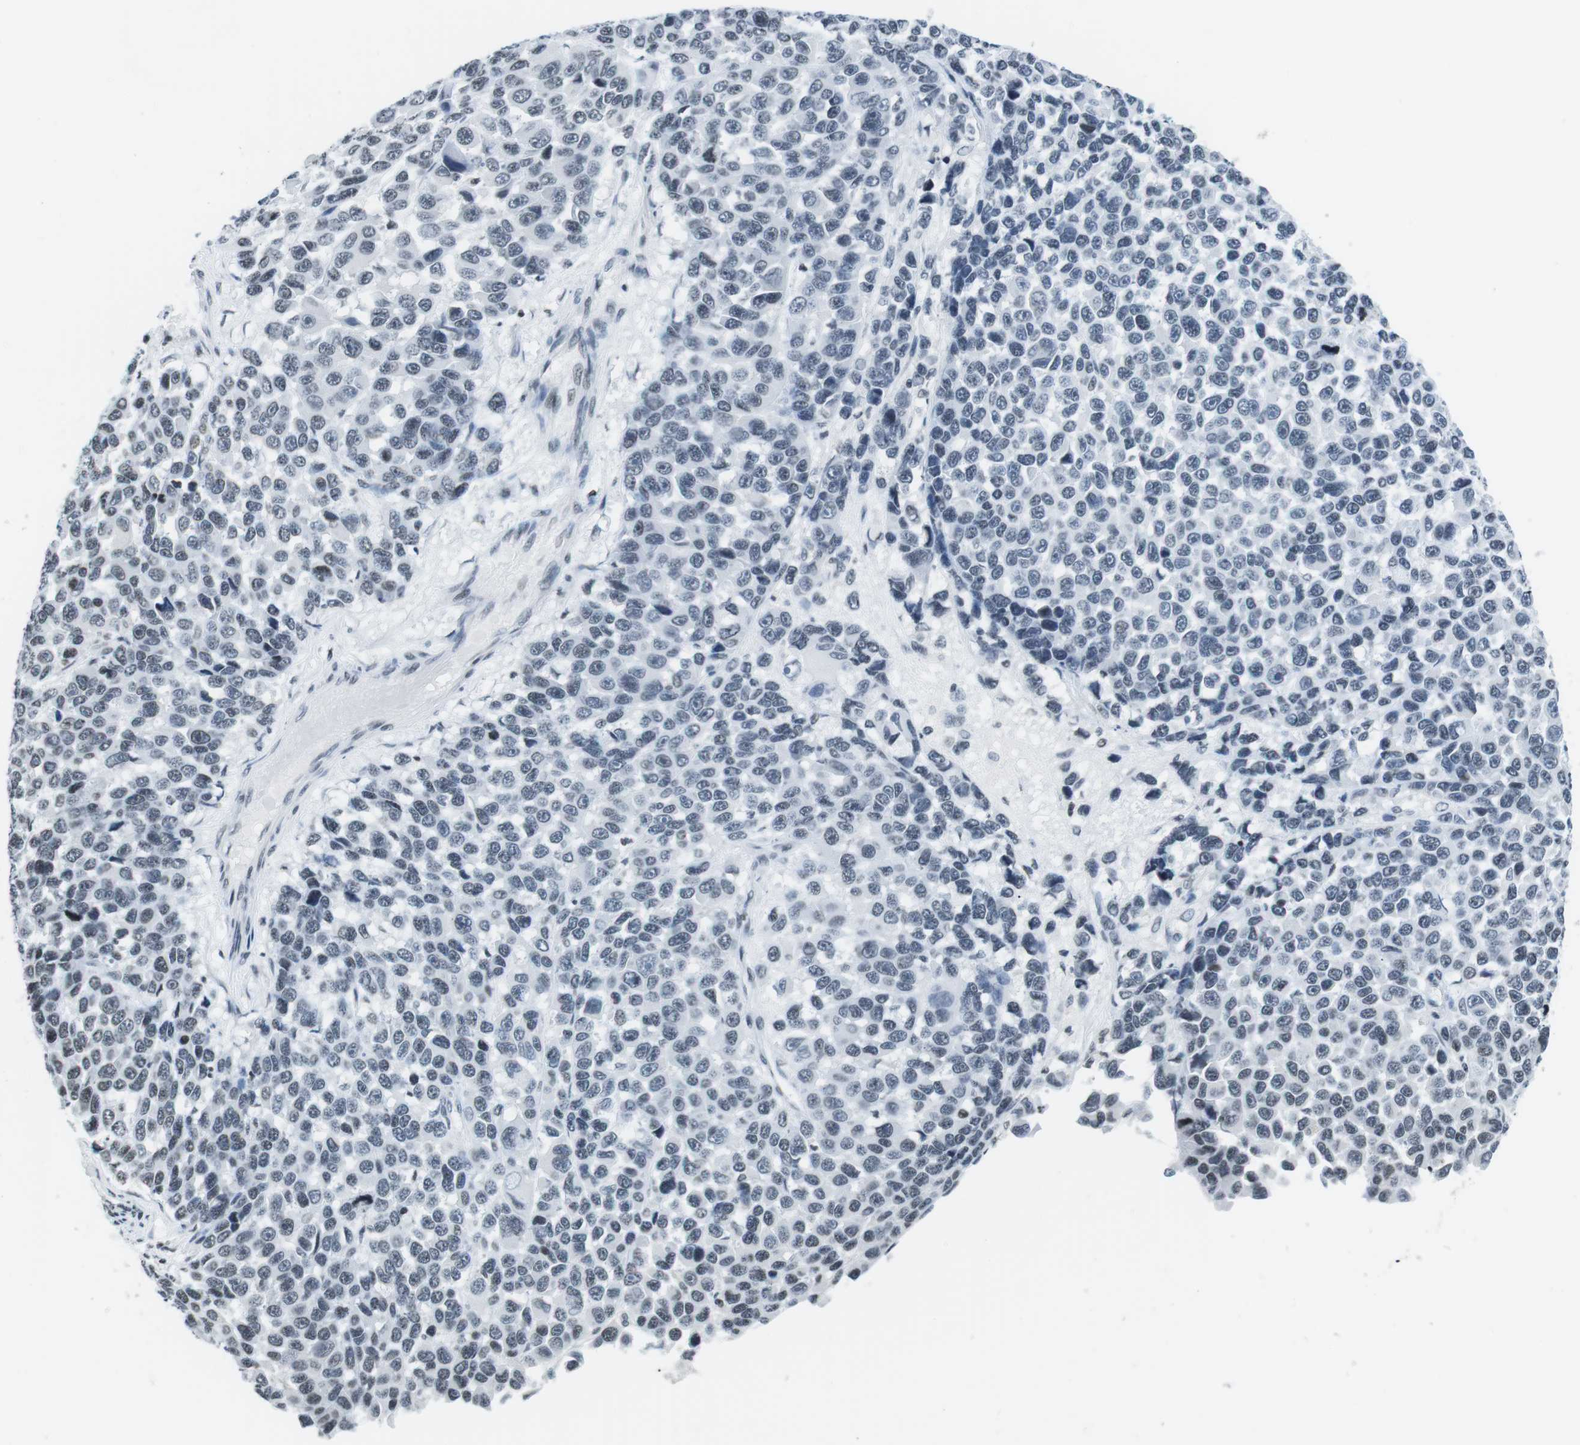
{"staining": {"intensity": "weak", "quantity": "<25%", "location": "nuclear"}, "tissue": "melanoma", "cell_type": "Tumor cells", "image_type": "cancer", "snomed": [{"axis": "morphology", "description": "Malignant melanoma, NOS"}, {"axis": "topography", "description": "Skin"}], "caption": "This is an immunohistochemistry (IHC) image of malignant melanoma. There is no positivity in tumor cells.", "gene": "E2F2", "patient": {"sex": "male", "age": 53}}